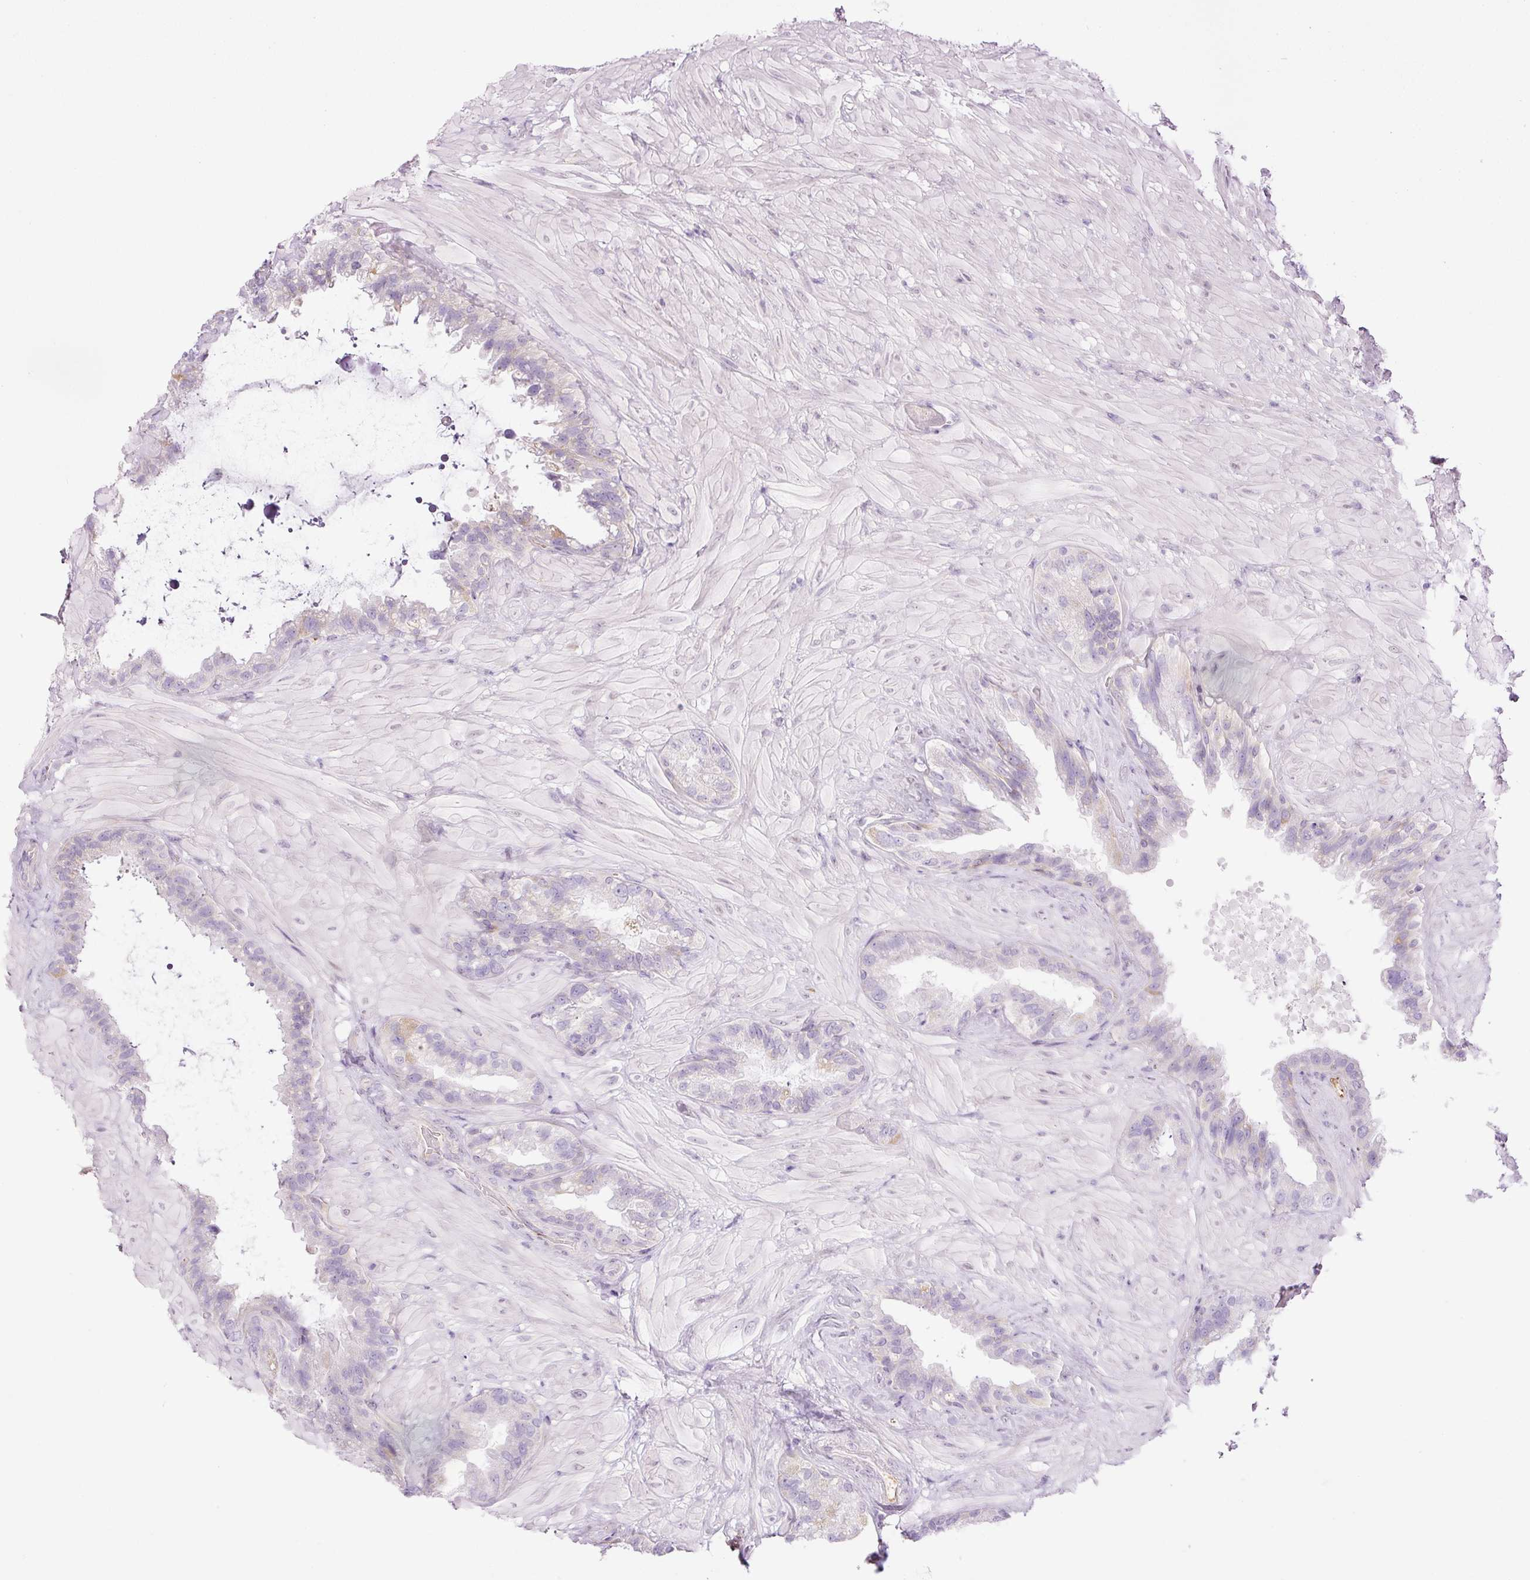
{"staining": {"intensity": "weak", "quantity": "25%-75%", "location": "cytoplasmic/membranous"}, "tissue": "seminal vesicle", "cell_type": "Glandular cells", "image_type": "normal", "snomed": [{"axis": "morphology", "description": "Normal tissue, NOS"}, {"axis": "topography", "description": "Seminal veicle"}, {"axis": "topography", "description": "Peripheral nerve tissue"}], "caption": "A high-resolution image shows immunohistochemistry (IHC) staining of unremarkable seminal vesicle, which shows weak cytoplasmic/membranous expression in approximately 25%-75% of glandular cells.", "gene": "KPNA5", "patient": {"sex": "male", "age": 76}}